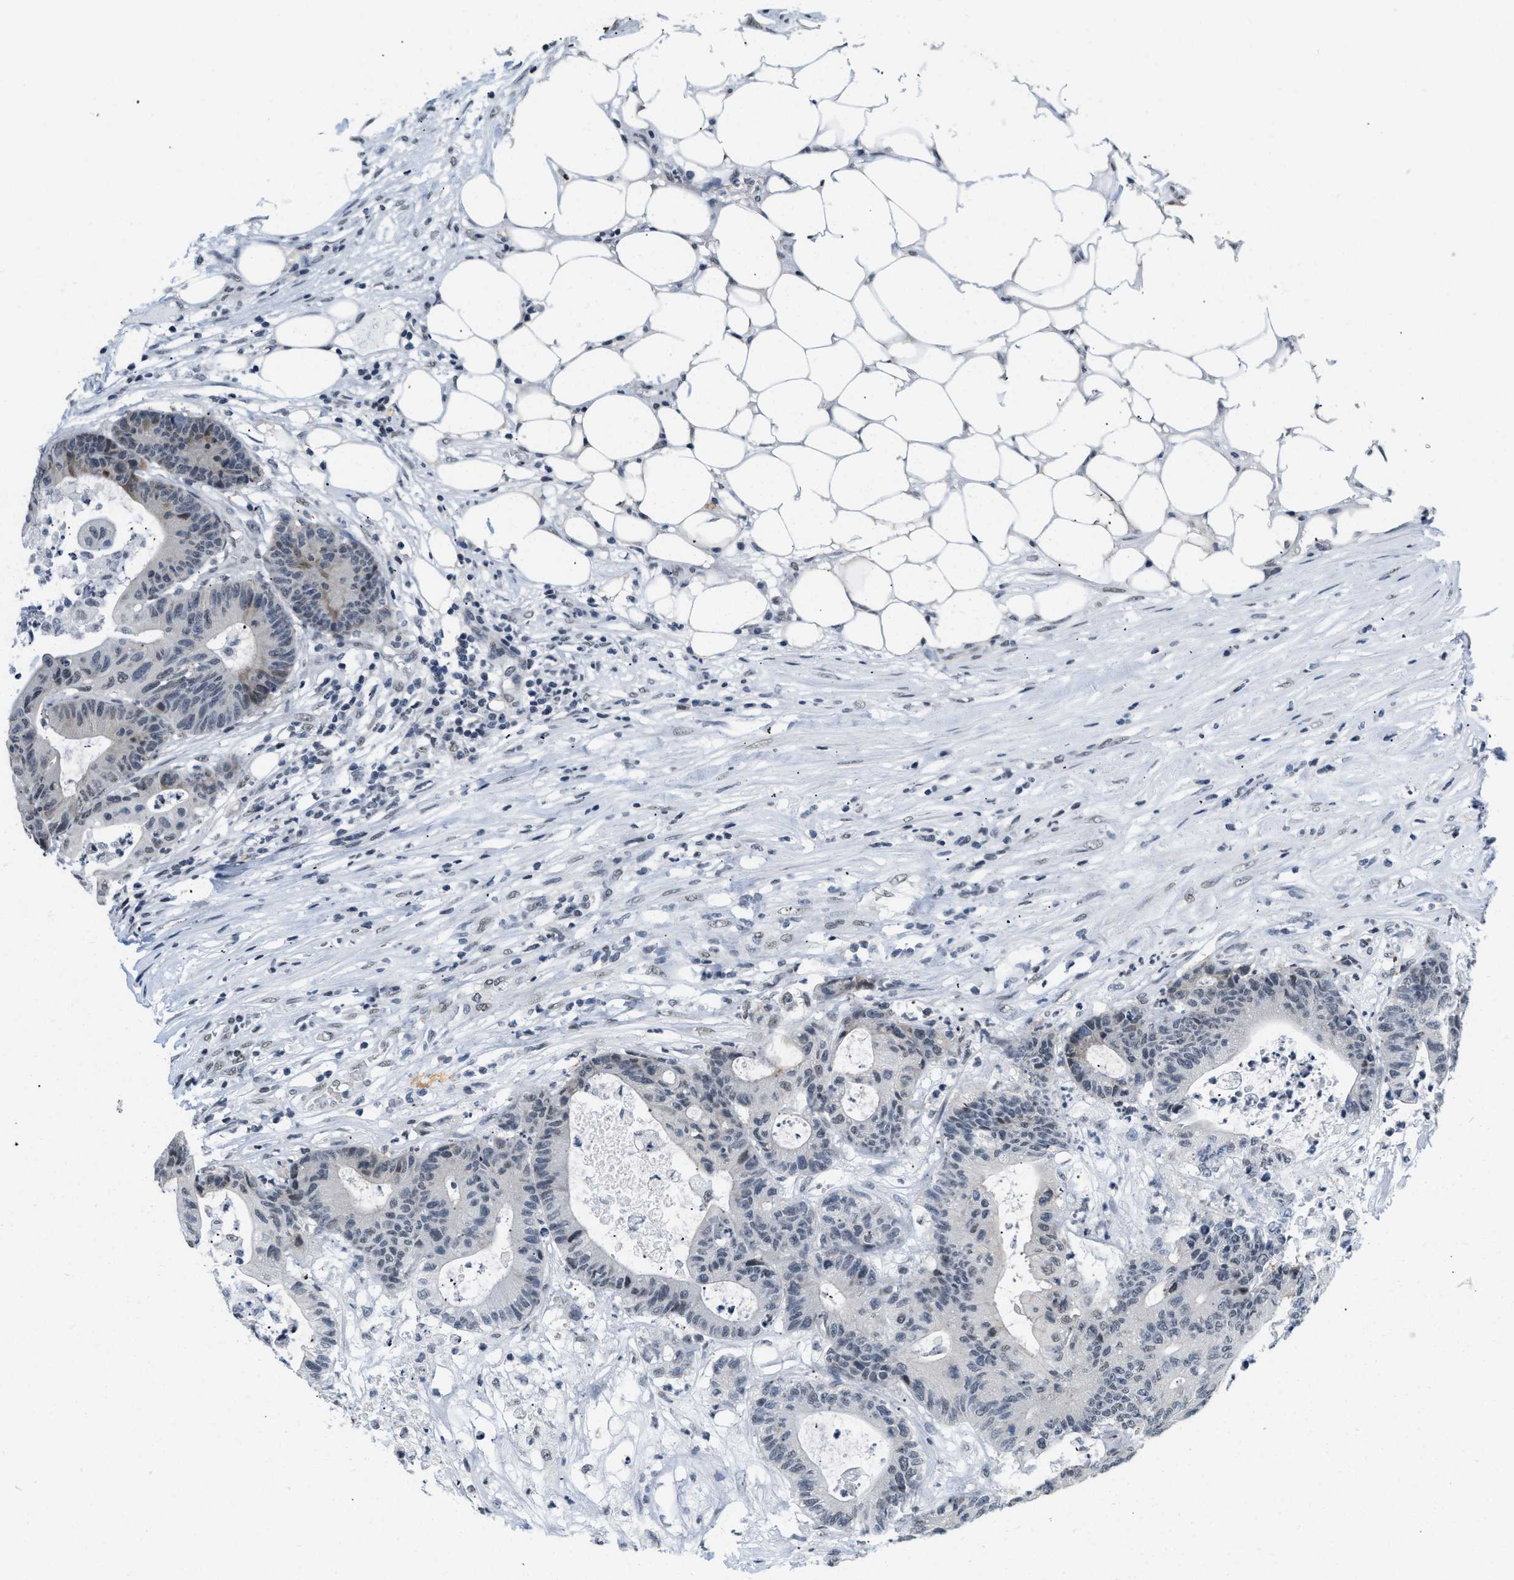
{"staining": {"intensity": "negative", "quantity": "none", "location": "none"}, "tissue": "colorectal cancer", "cell_type": "Tumor cells", "image_type": "cancer", "snomed": [{"axis": "morphology", "description": "Adenocarcinoma, NOS"}, {"axis": "topography", "description": "Colon"}], "caption": "Photomicrograph shows no significant protein positivity in tumor cells of colorectal adenocarcinoma.", "gene": "RAF1", "patient": {"sex": "female", "age": 84}}